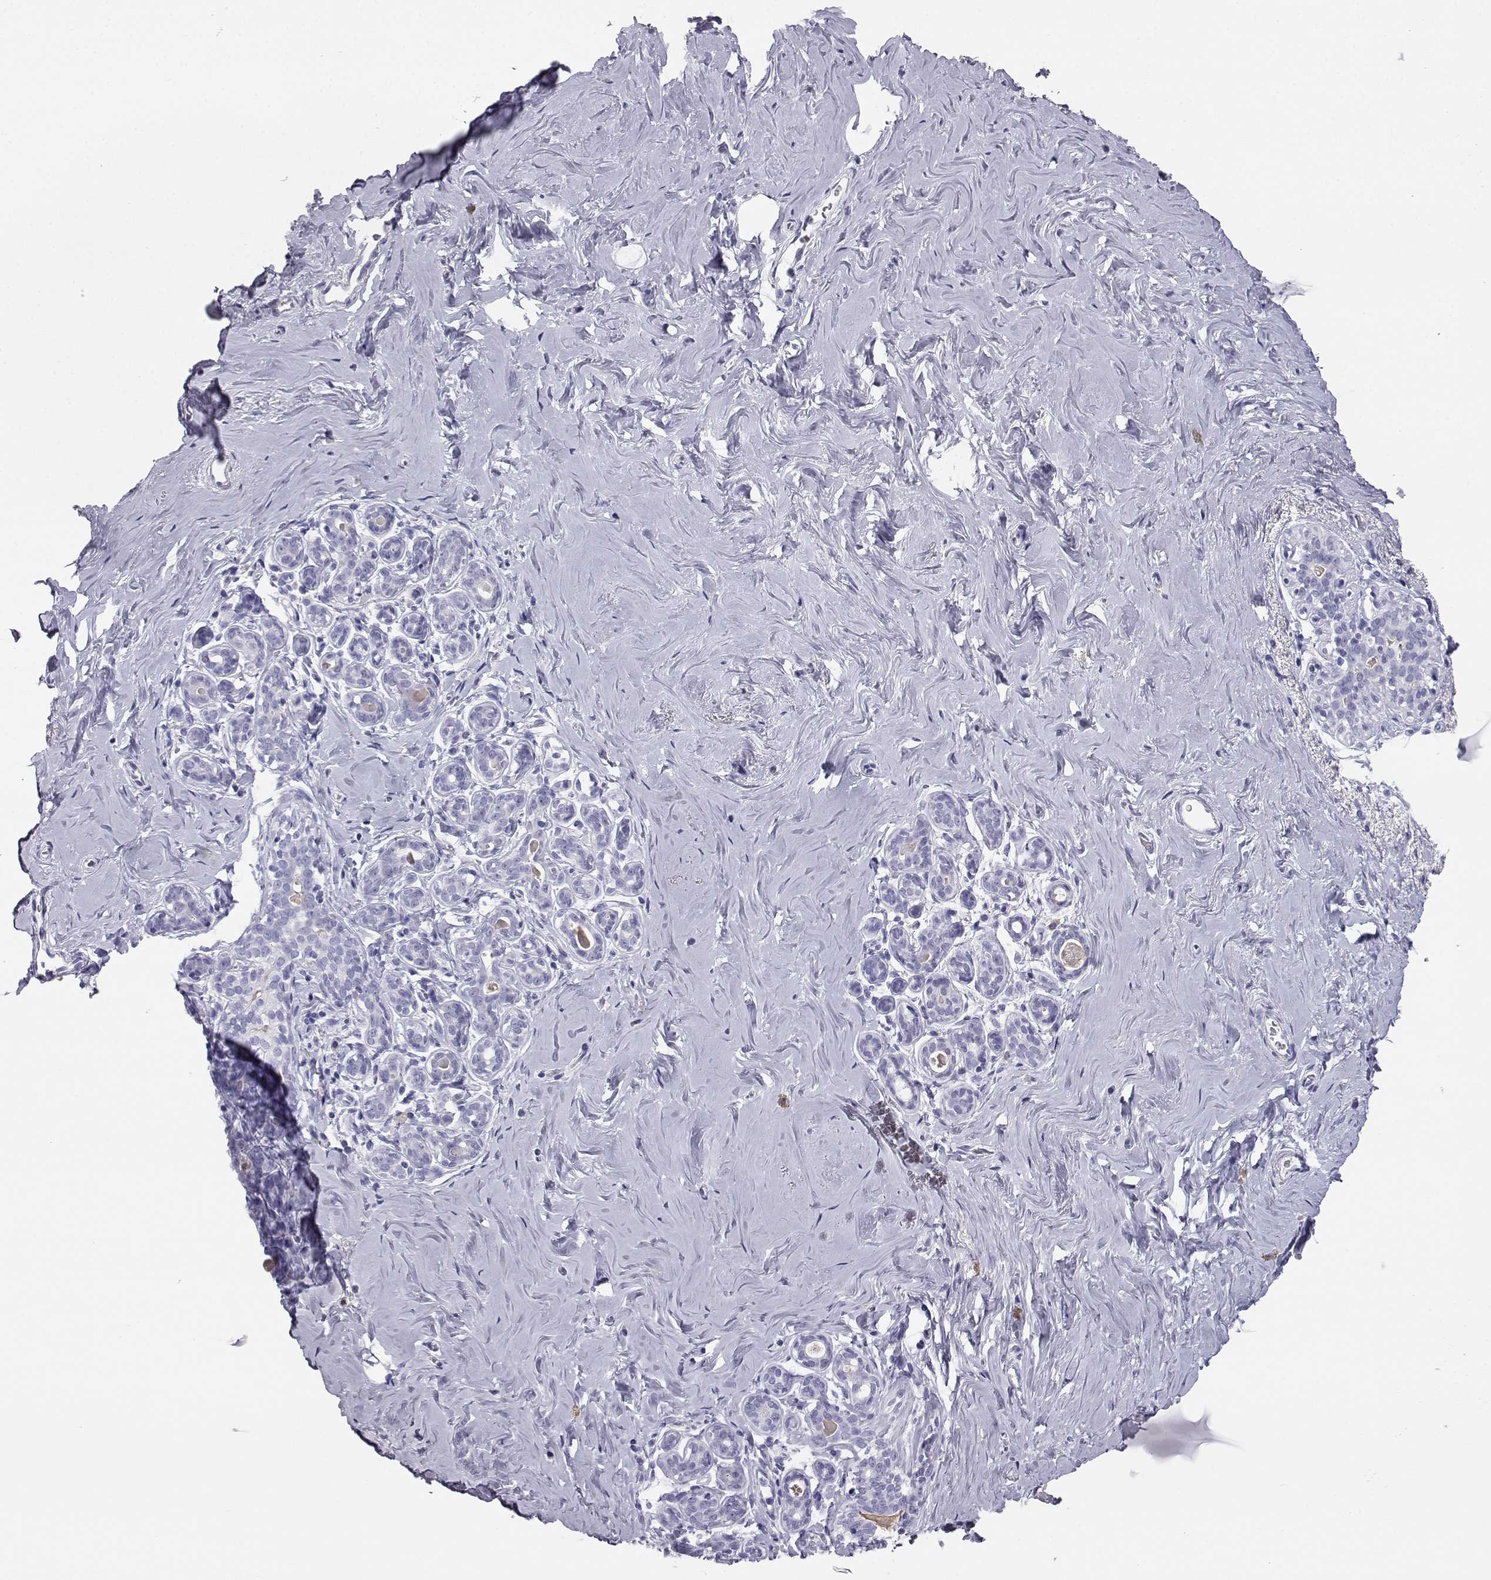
{"staining": {"intensity": "negative", "quantity": "none", "location": "none"}, "tissue": "breast", "cell_type": "Adipocytes", "image_type": "normal", "snomed": [{"axis": "morphology", "description": "Normal tissue, NOS"}, {"axis": "topography", "description": "Skin"}, {"axis": "topography", "description": "Breast"}], "caption": "This is an immunohistochemistry image of normal breast. There is no expression in adipocytes.", "gene": "ITLN1", "patient": {"sex": "female", "age": 43}}